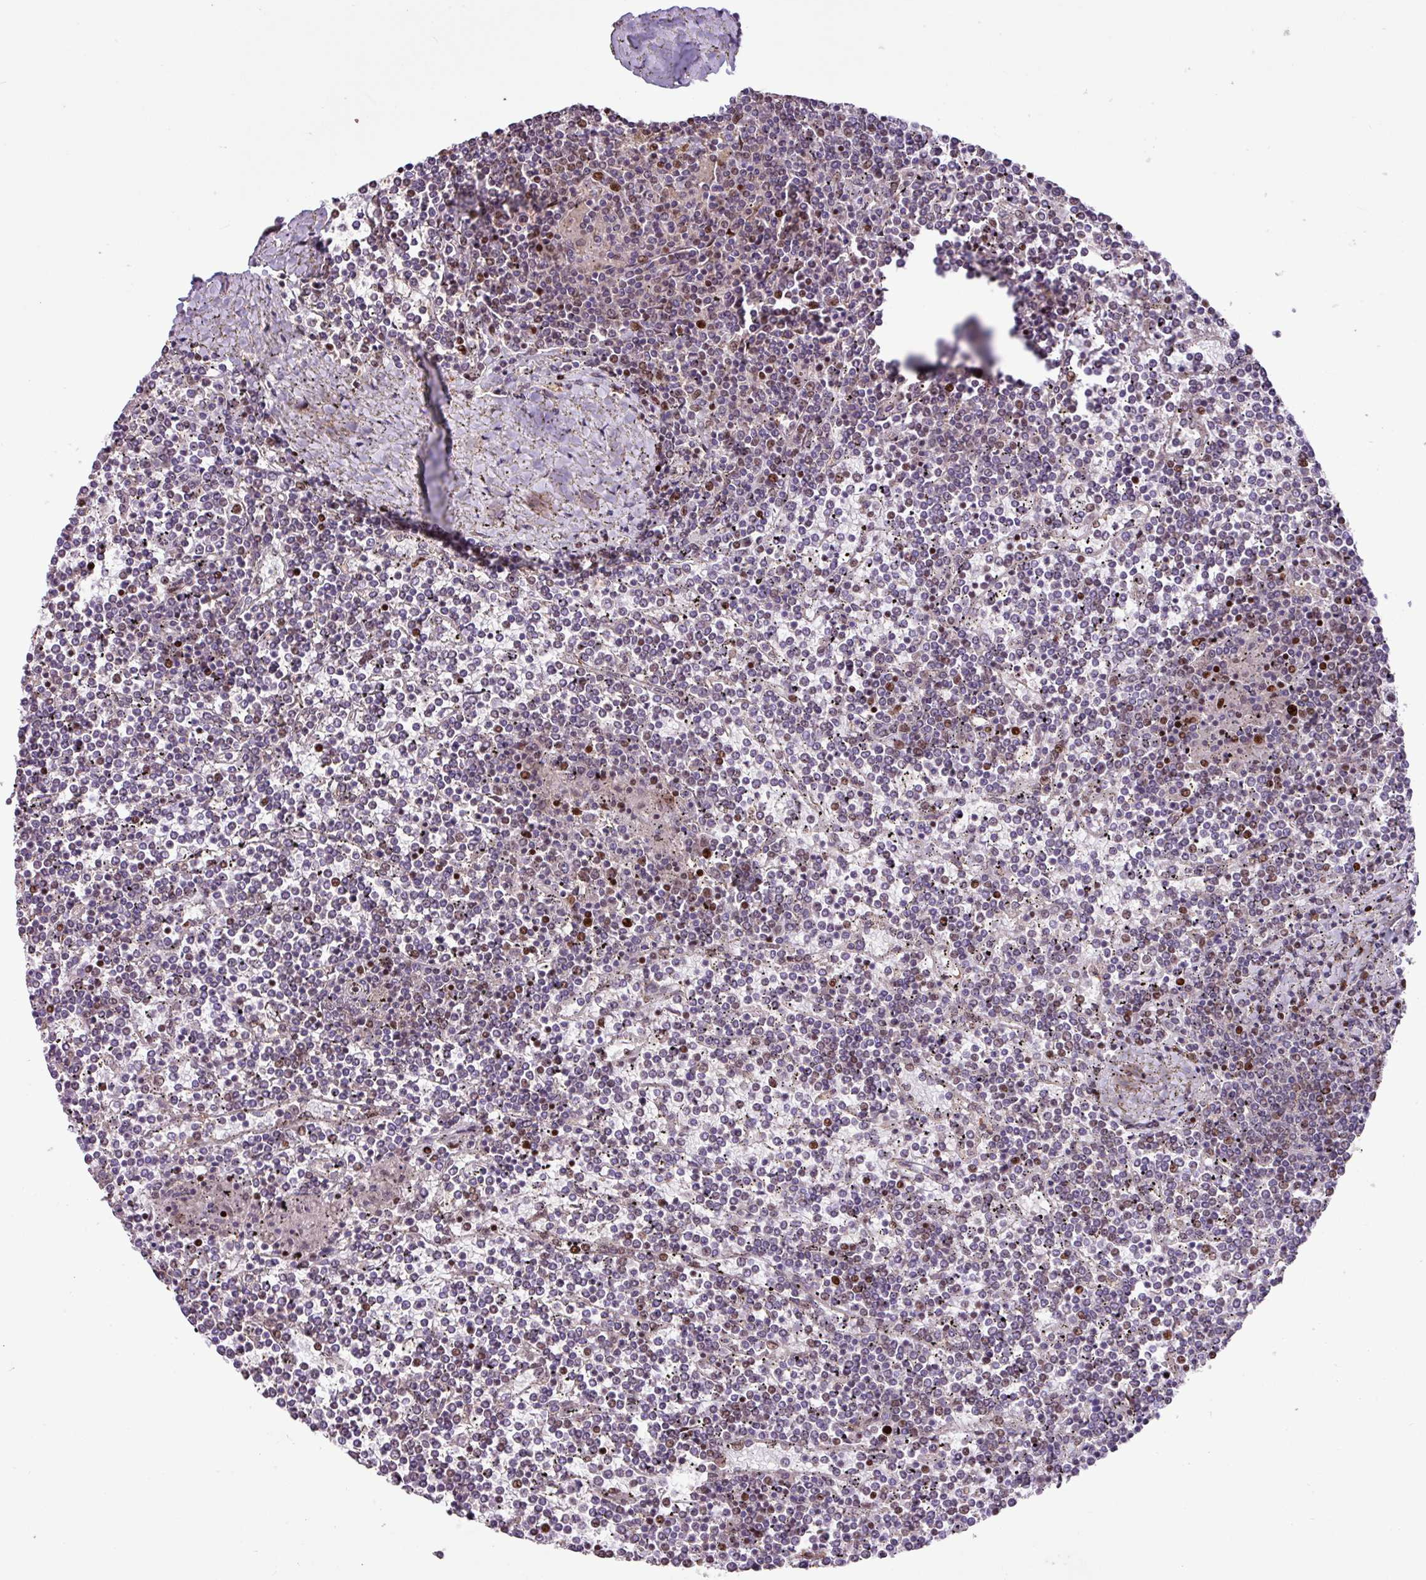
{"staining": {"intensity": "negative", "quantity": "none", "location": "none"}, "tissue": "lymphoma", "cell_type": "Tumor cells", "image_type": "cancer", "snomed": [{"axis": "morphology", "description": "Malignant lymphoma, non-Hodgkin's type, Low grade"}, {"axis": "topography", "description": "Spleen"}], "caption": "Image shows no protein staining in tumor cells of low-grade malignant lymphoma, non-Hodgkin's type tissue.", "gene": "ZNF709", "patient": {"sex": "female", "age": 19}}